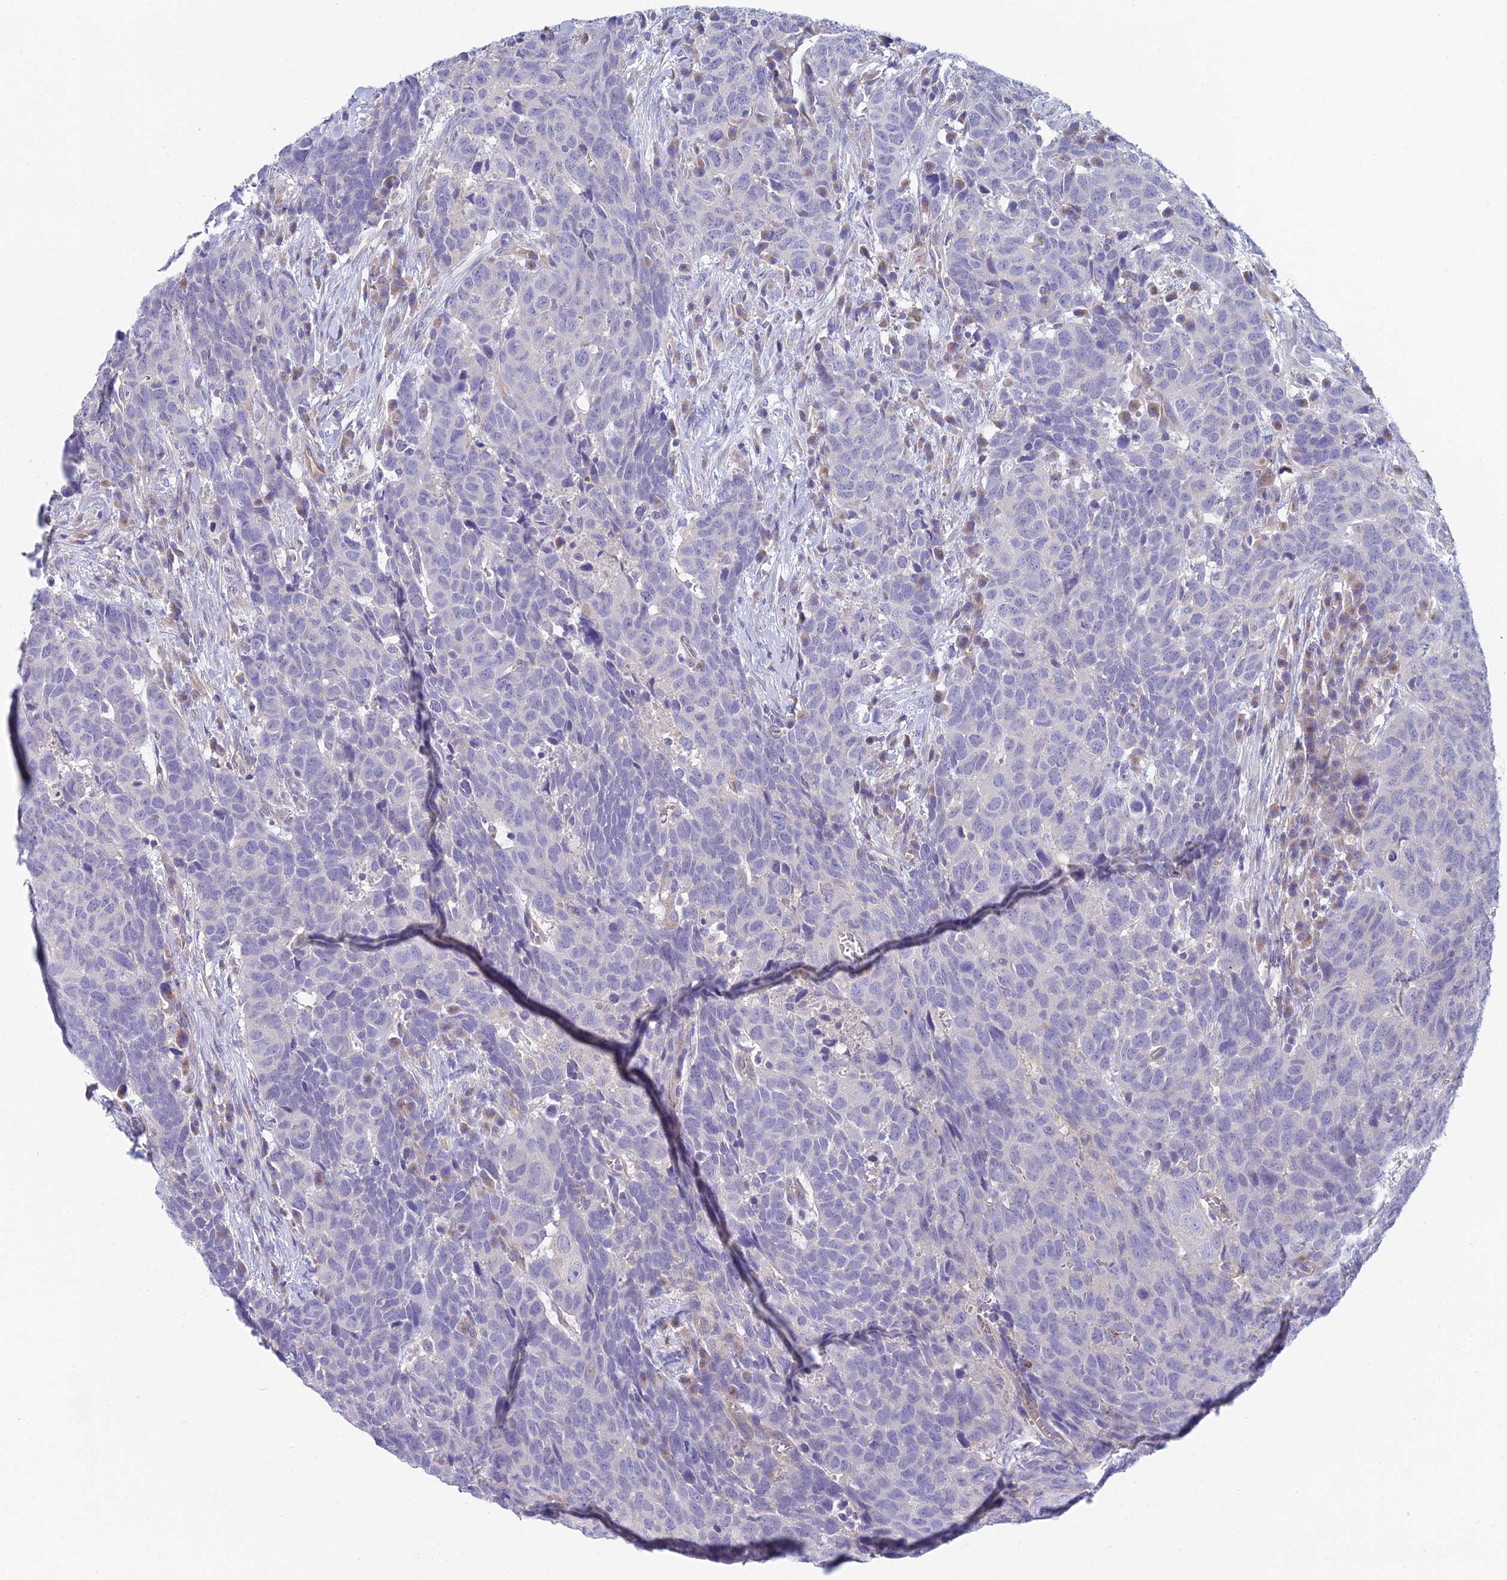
{"staining": {"intensity": "negative", "quantity": "none", "location": "none"}, "tissue": "head and neck cancer", "cell_type": "Tumor cells", "image_type": "cancer", "snomed": [{"axis": "morphology", "description": "Squamous cell carcinoma, NOS"}, {"axis": "topography", "description": "Head-Neck"}], "caption": "A high-resolution image shows IHC staining of head and neck cancer (squamous cell carcinoma), which displays no significant positivity in tumor cells.", "gene": "ZNF564", "patient": {"sex": "male", "age": 66}}